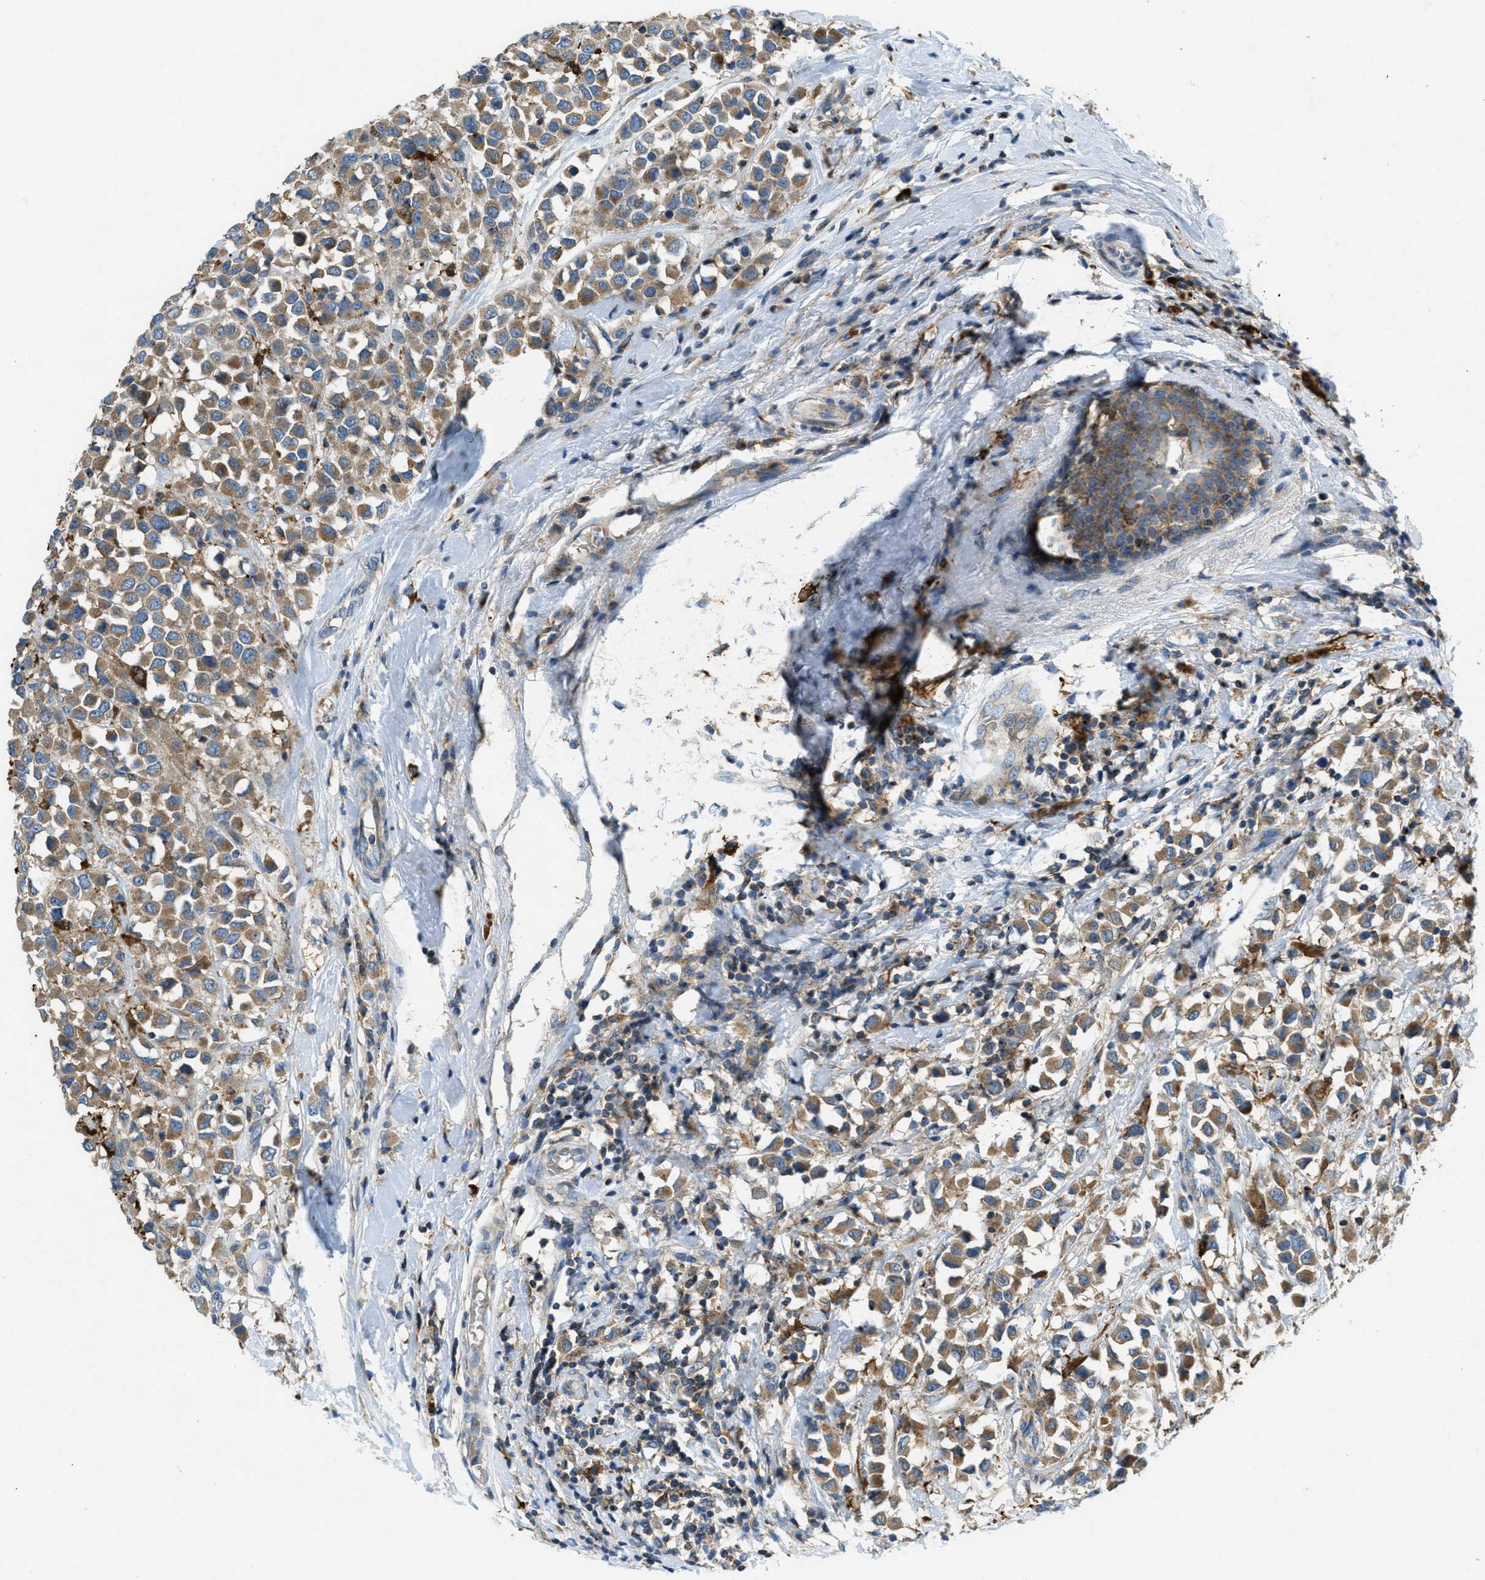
{"staining": {"intensity": "moderate", "quantity": ">75%", "location": "cytoplasmic/membranous"}, "tissue": "breast cancer", "cell_type": "Tumor cells", "image_type": "cancer", "snomed": [{"axis": "morphology", "description": "Duct carcinoma"}, {"axis": "topography", "description": "Breast"}], "caption": "This is a photomicrograph of immunohistochemistry (IHC) staining of breast infiltrating ductal carcinoma, which shows moderate staining in the cytoplasmic/membranous of tumor cells.", "gene": "RFFL", "patient": {"sex": "female", "age": 61}}